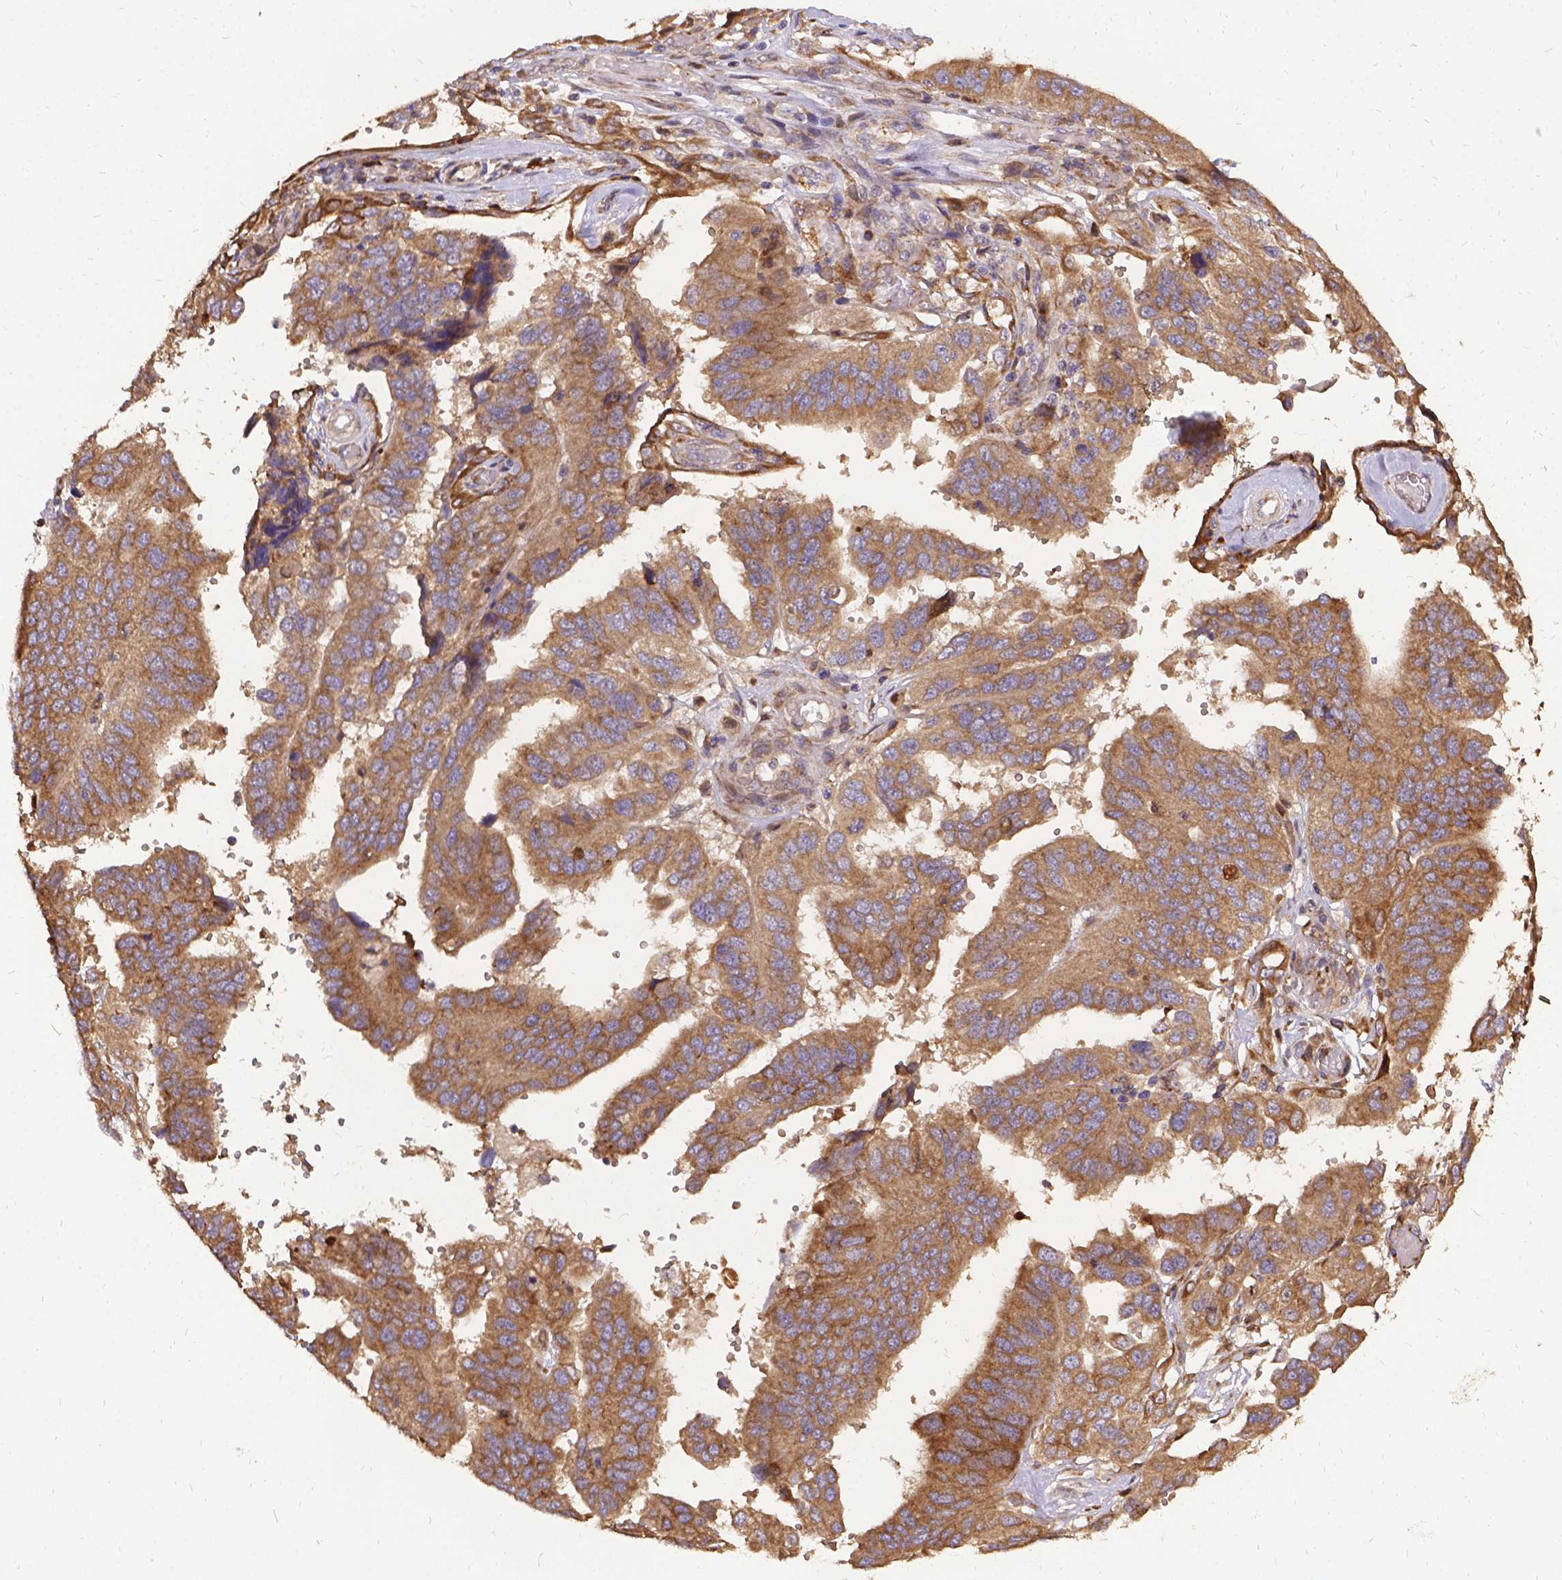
{"staining": {"intensity": "weak", "quantity": ">75%", "location": "cytoplasmic/membranous"}, "tissue": "ovarian cancer", "cell_type": "Tumor cells", "image_type": "cancer", "snomed": [{"axis": "morphology", "description": "Cystadenocarcinoma, serous, NOS"}, {"axis": "topography", "description": "Ovary"}], "caption": "This is a micrograph of immunohistochemistry staining of ovarian serous cystadenocarcinoma, which shows weak positivity in the cytoplasmic/membranous of tumor cells.", "gene": "DENND6A", "patient": {"sex": "female", "age": 79}}